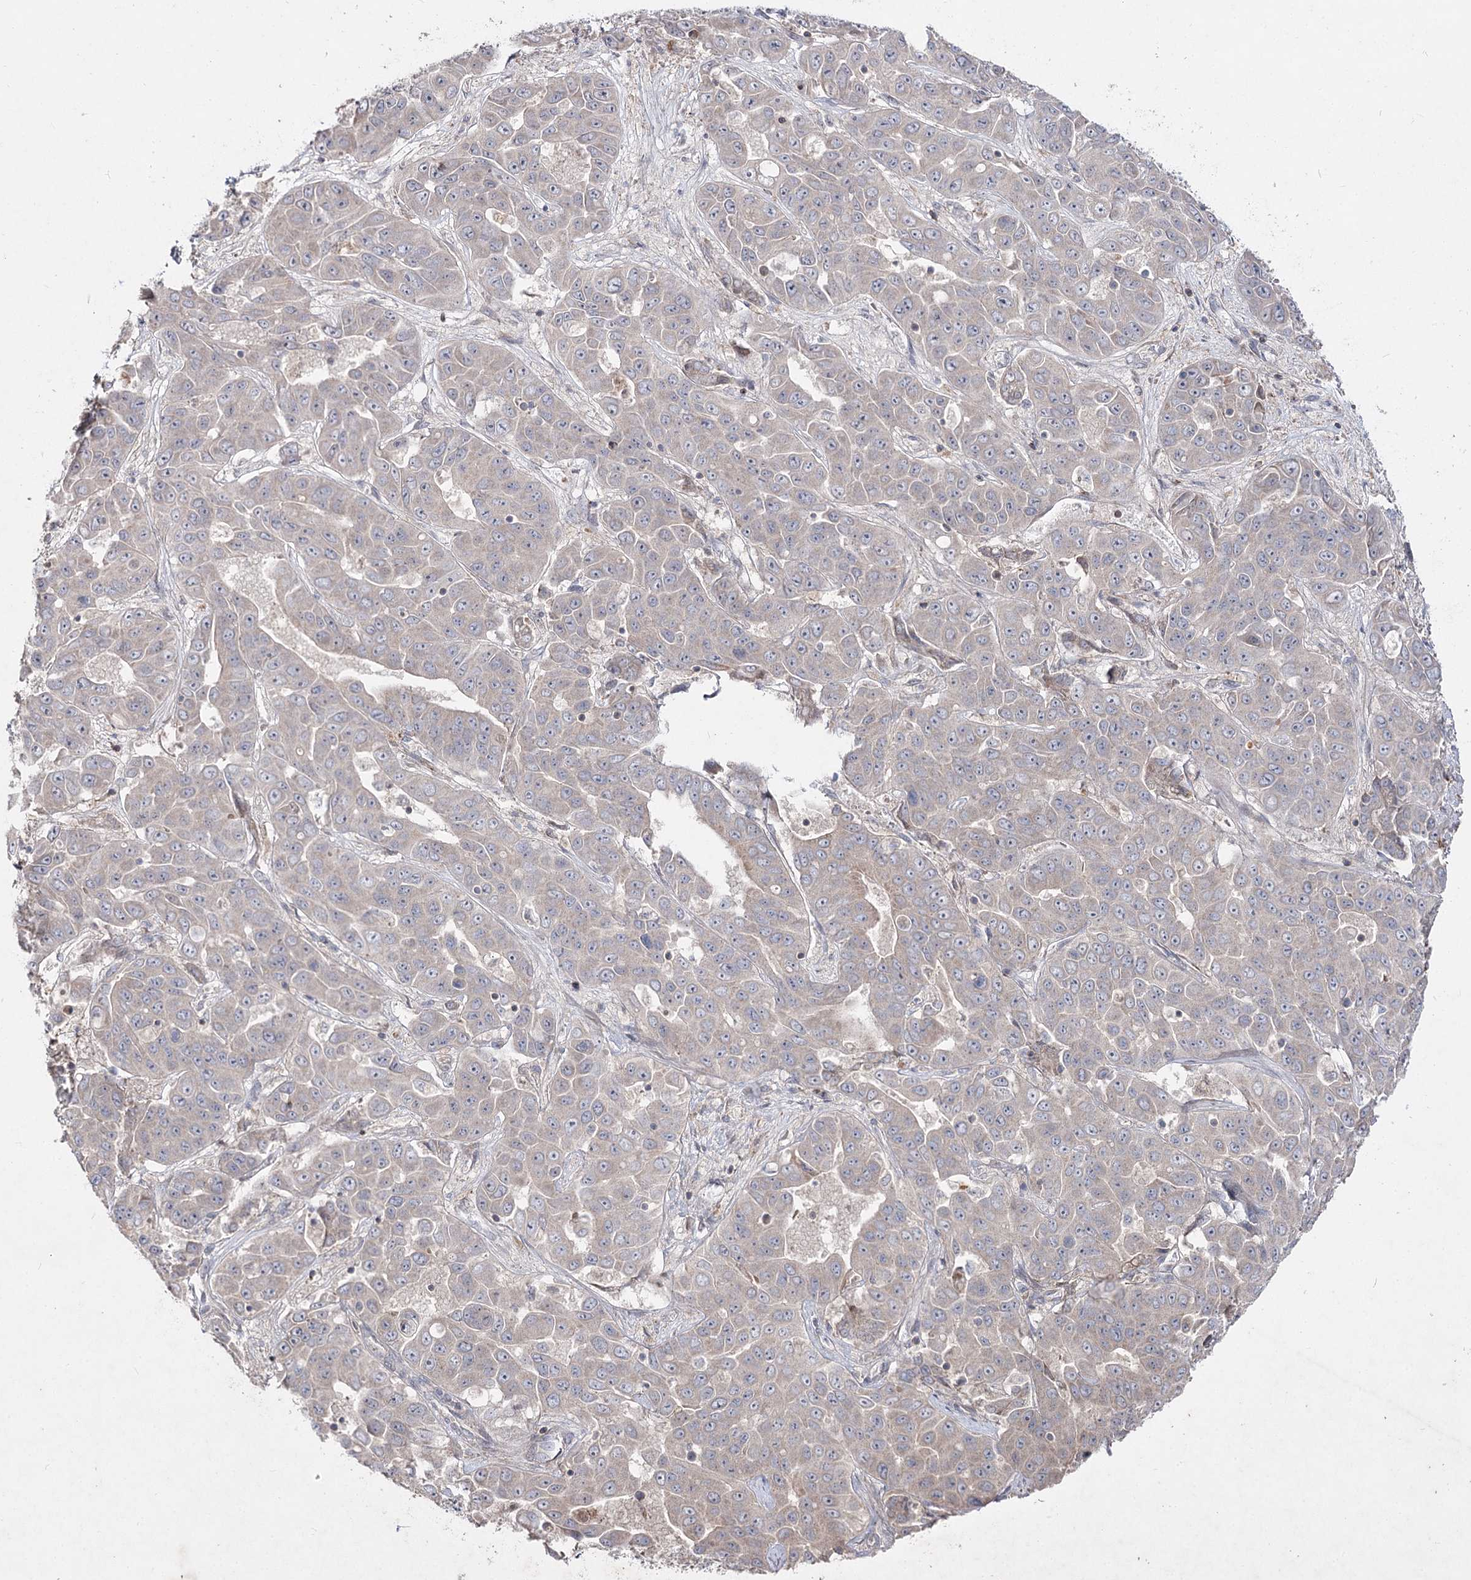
{"staining": {"intensity": "negative", "quantity": "none", "location": "none"}, "tissue": "liver cancer", "cell_type": "Tumor cells", "image_type": "cancer", "snomed": [{"axis": "morphology", "description": "Cholangiocarcinoma"}, {"axis": "topography", "description": "Liver"}], "caption": "Immunohistochemistry (IHC) of human liver cholangiocarcinoma demonstrates no expression in tumor cells.", "gene": "CIB2", "patient": {"sex": "female", "age": 52}}